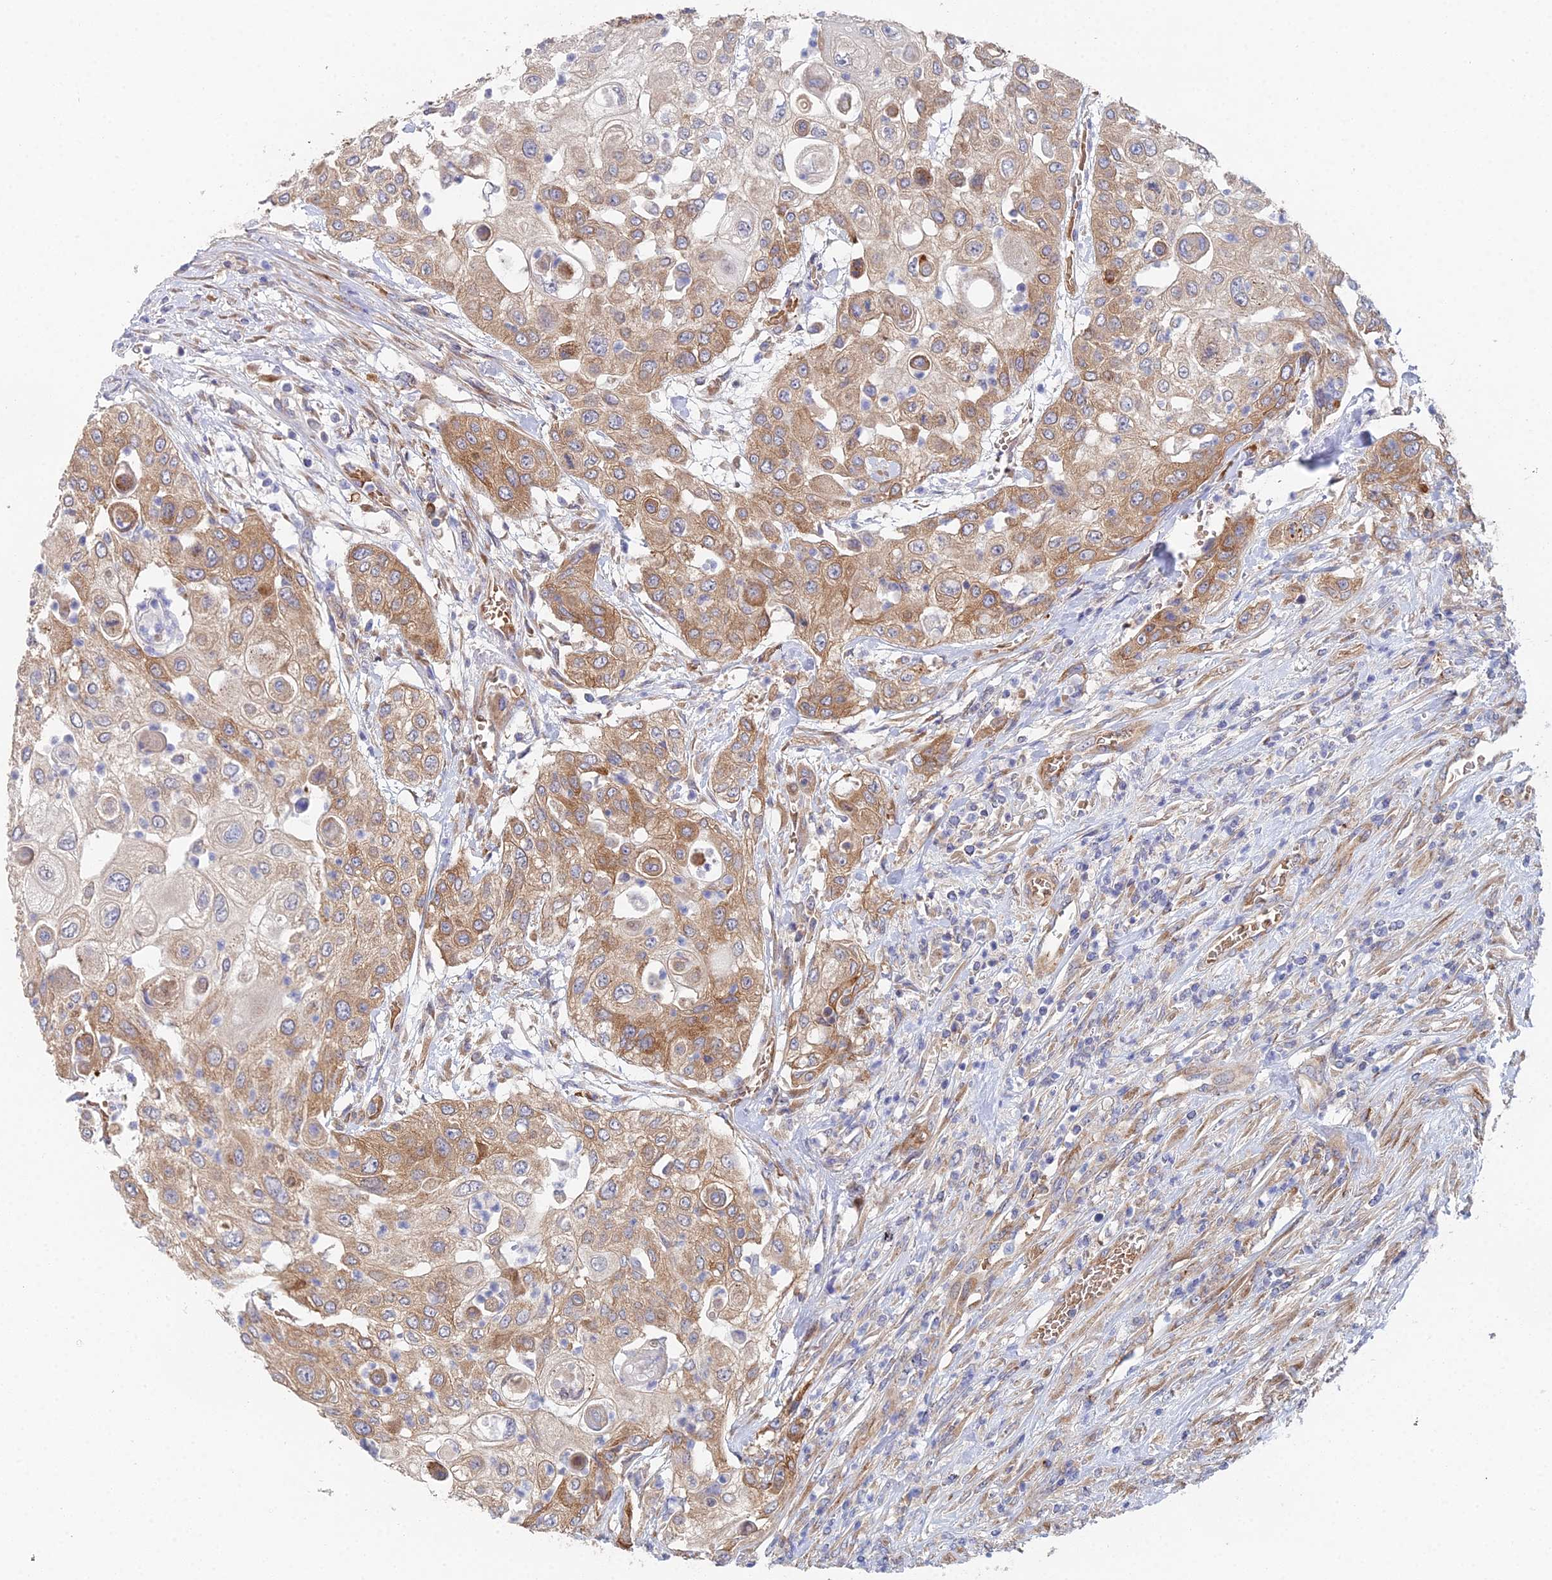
{"staining": {"intensity": "moderate", "quantity": "25%-75%", "location": "cytoplasmic/membranous"}, "tissue": "urothelial cancer", "cell_type": "Tumor cells", "image_type": "cancer", "snomed": [{"axis": "morphology", "description": "Urothelial carcinoma, High grade"}, {"axis": "topography", "description": "Urinary bladder"}], "caption": "Human high-grade urothelial carcinoma stained with a protein marker demonstrates moderate staining in tumor cells.", "gene": "ELOF1", "patient": {"sex": "female", "age": 79}}